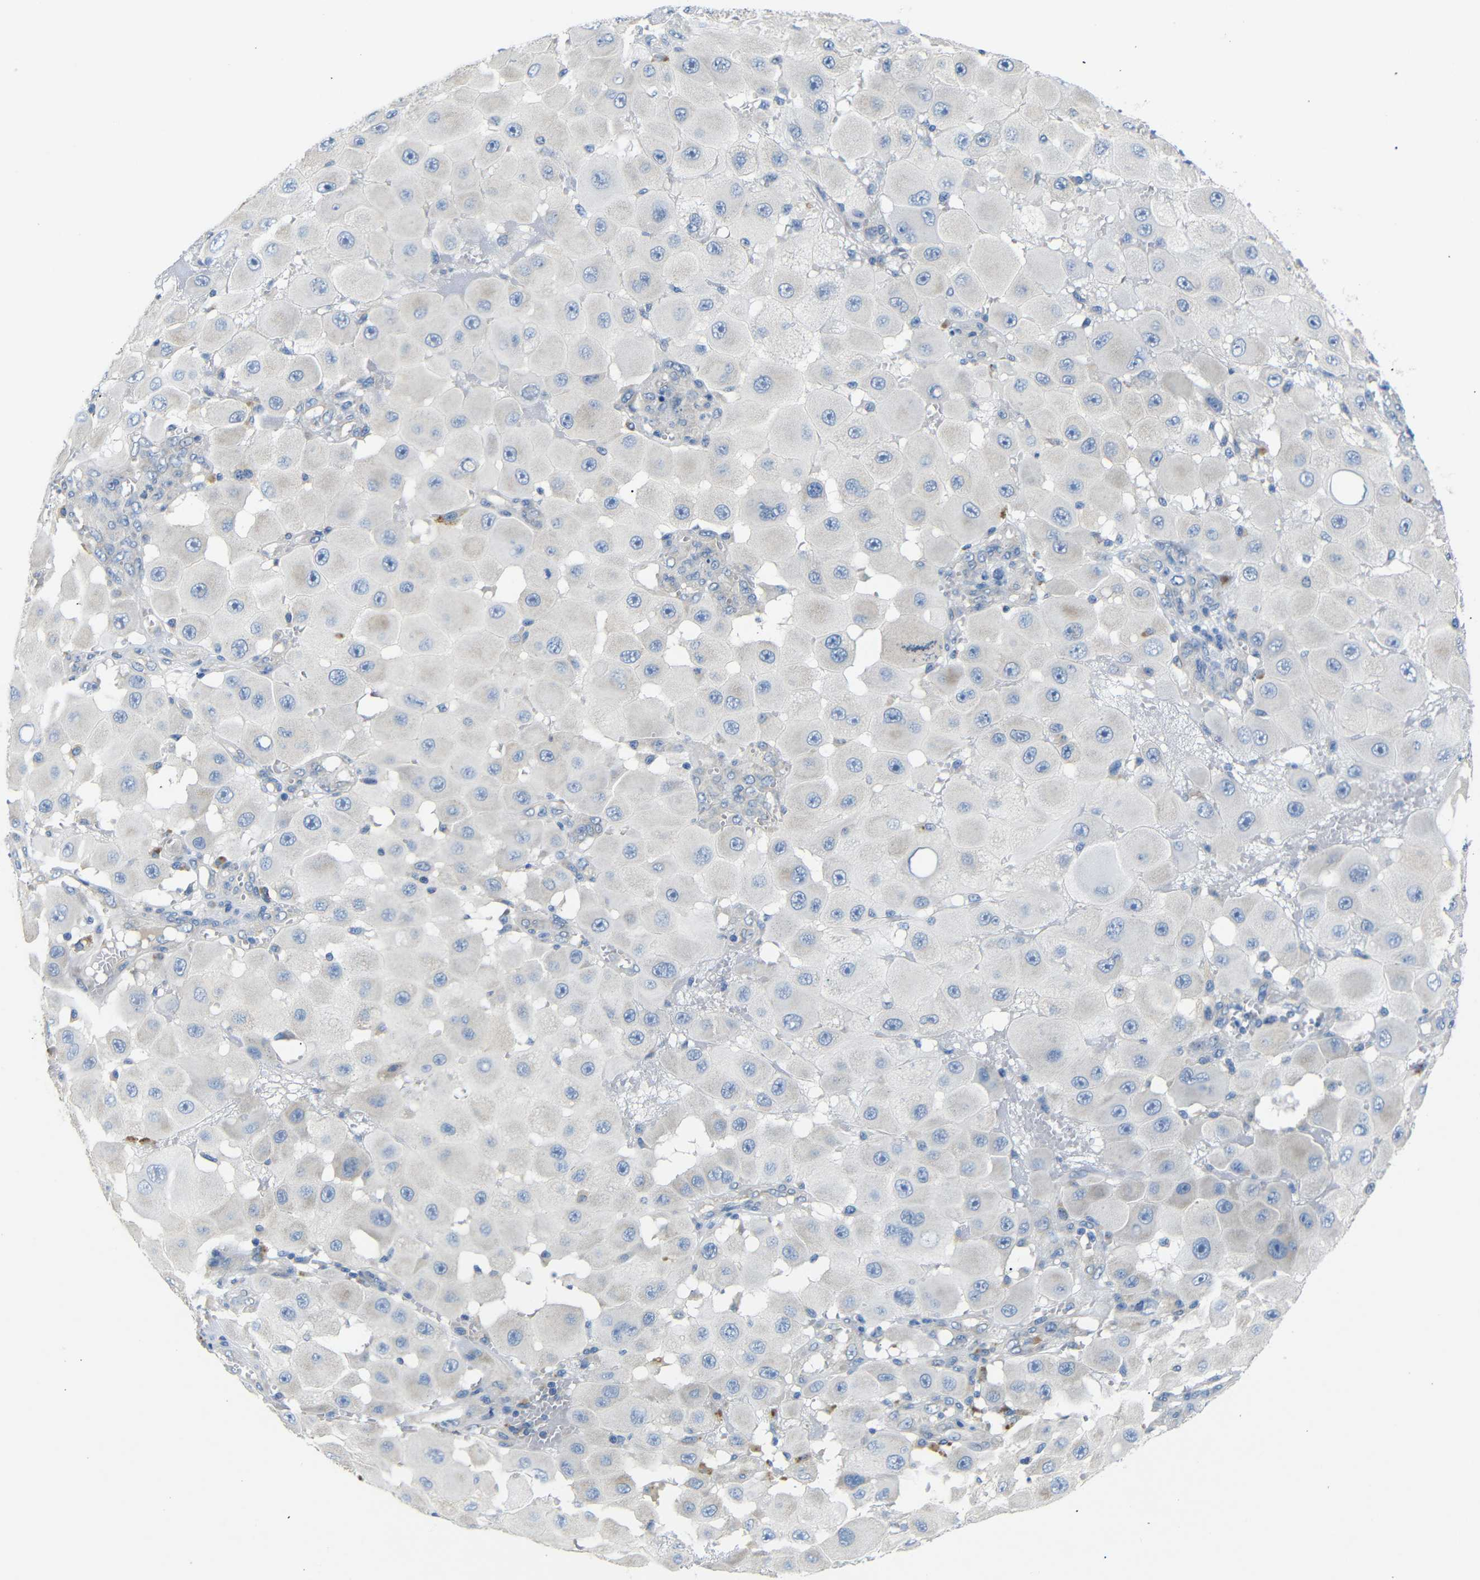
{"staining": {"intensity": "weak", "quantity": "<25%", "location": "cytoplasmic/membranous"}, "tissue": "melanoma", "cell_type": "Tumor cells", "image_type": "cancer", "snomed": [{"axis": "morphology", "description": "Malignant melanoma, NOS"}, {"axis": "topography", "description": "Skin"}], "caption": "This micrograph is of malignant melanoma stained with immunohistochemistry (IHC) to label a protein in brown with the nuclei are counter-stained blue. There is no expression in tumor cells.", "gene": "DCP1A", "patient": {"sex": "female", "age": 81}}